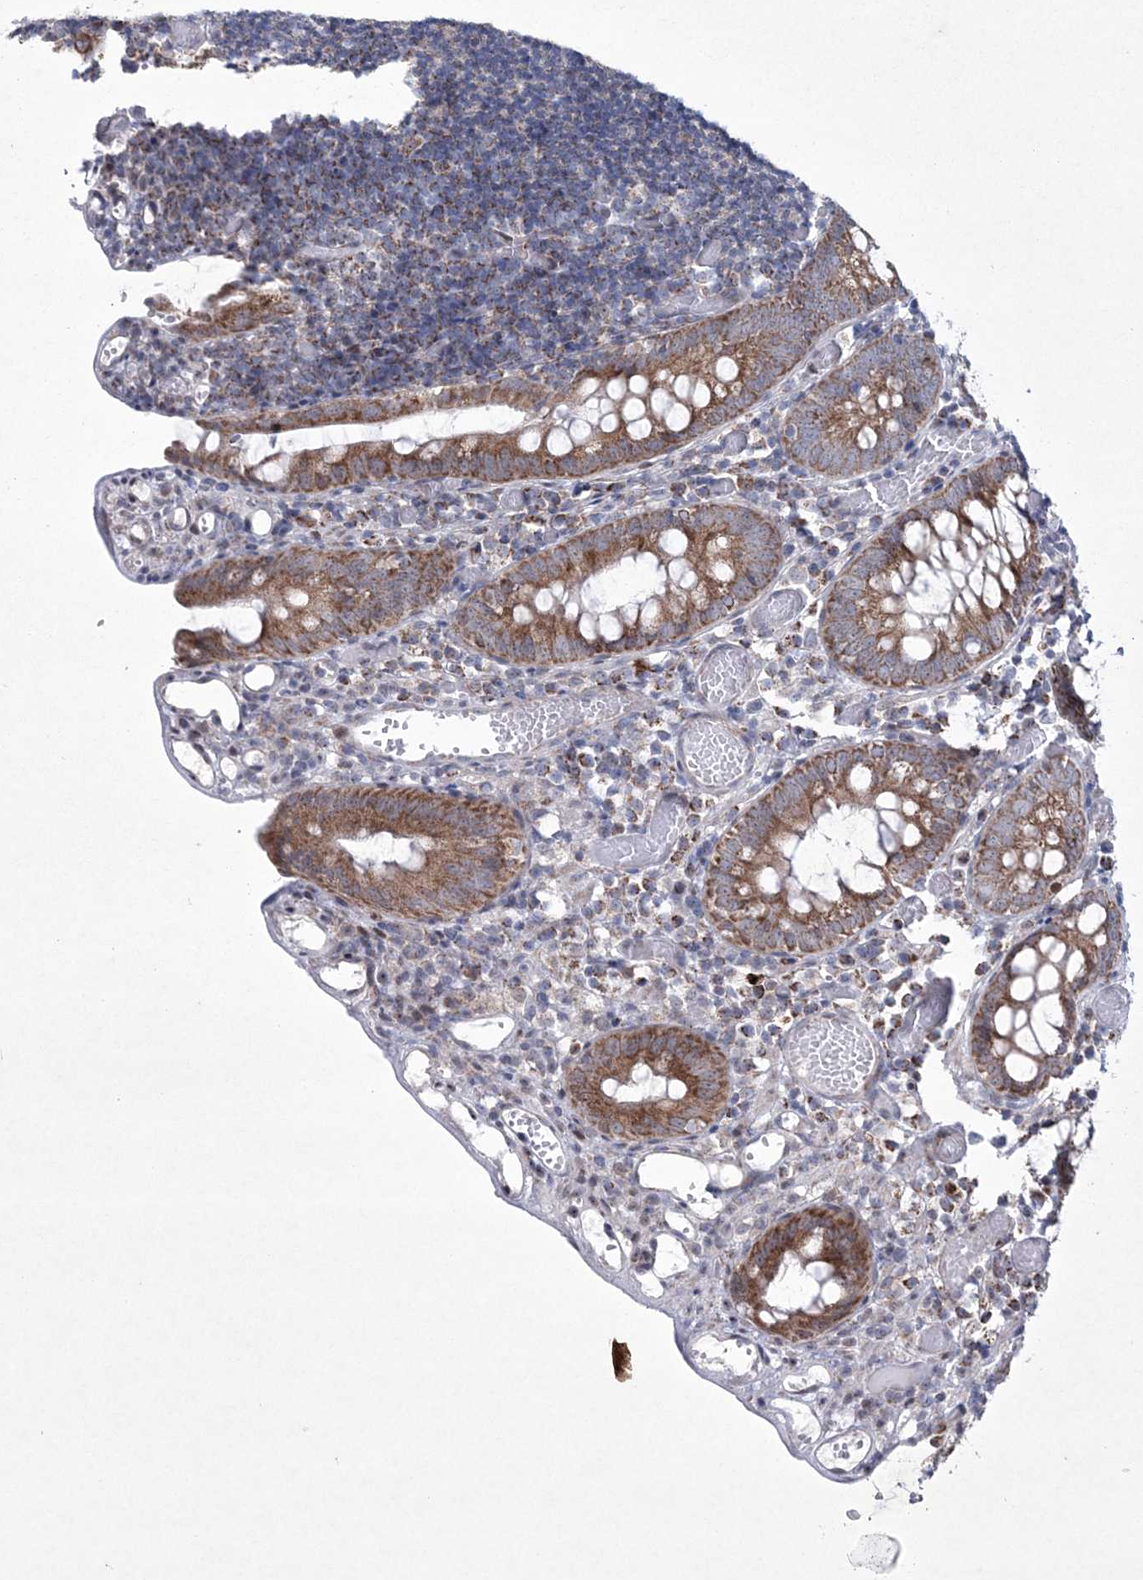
{"staining": {"intensity": "weak", "quantity": "25%-75%", "location": "cytoplasmic/membranous"}, "tissue": "colon", "cell_type": "Endothelial cells", "image_type": "normal", "snomed": [{"axis": "morphology", "description": "Normal tissue, NOS"}, {"axis": "topography", "description": "Colon"}], "caption": "Protein staining of benign colon reveals weak cytoplasmic/membranous expression in about 25%-75% of endothelial cells. (DAB = brown stain, brightfield microscopy at high magnification).", "gene": "CES4A", "patient": {"sex": "male", "age": 14}}